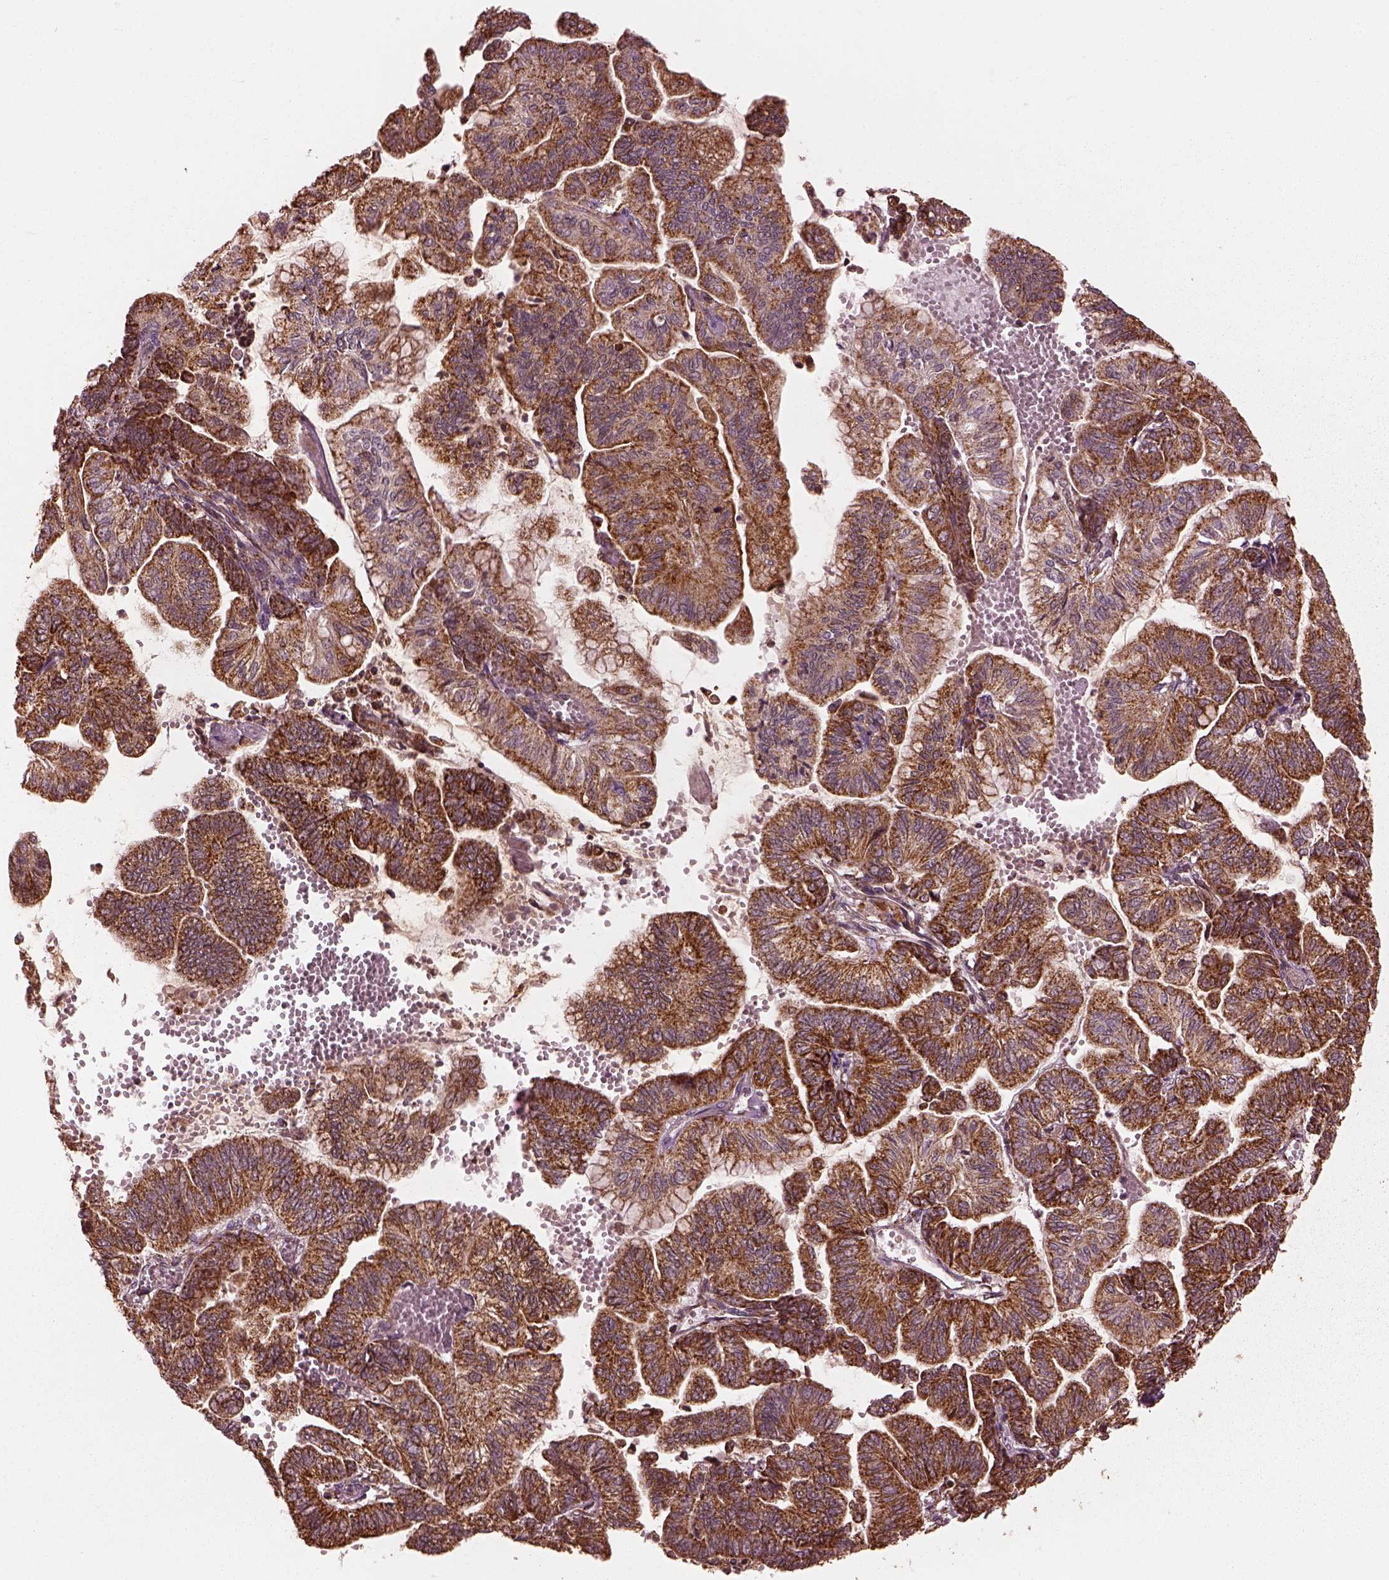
{"staining": {"intensity": "strong", "quantity": "25%-75%", "location": "cytoplasmic/membranous"}, "tissue": "stomach cancer", "cell_type": "Tumor cells", "image_type": "cancer", "snomed": [{"axis": "morphology", "description": "Adenocarcinoma, NOS"}, {"axis": "topography", "description": "Stomach"}], "caption": "Adenocarcinoma (stomach) stained for a protein reveals strong cytoplasmic/membranous positivity in tumor cells.", "gene": "NDUFB10", "patient": {"sex": "male", "age": 83}}